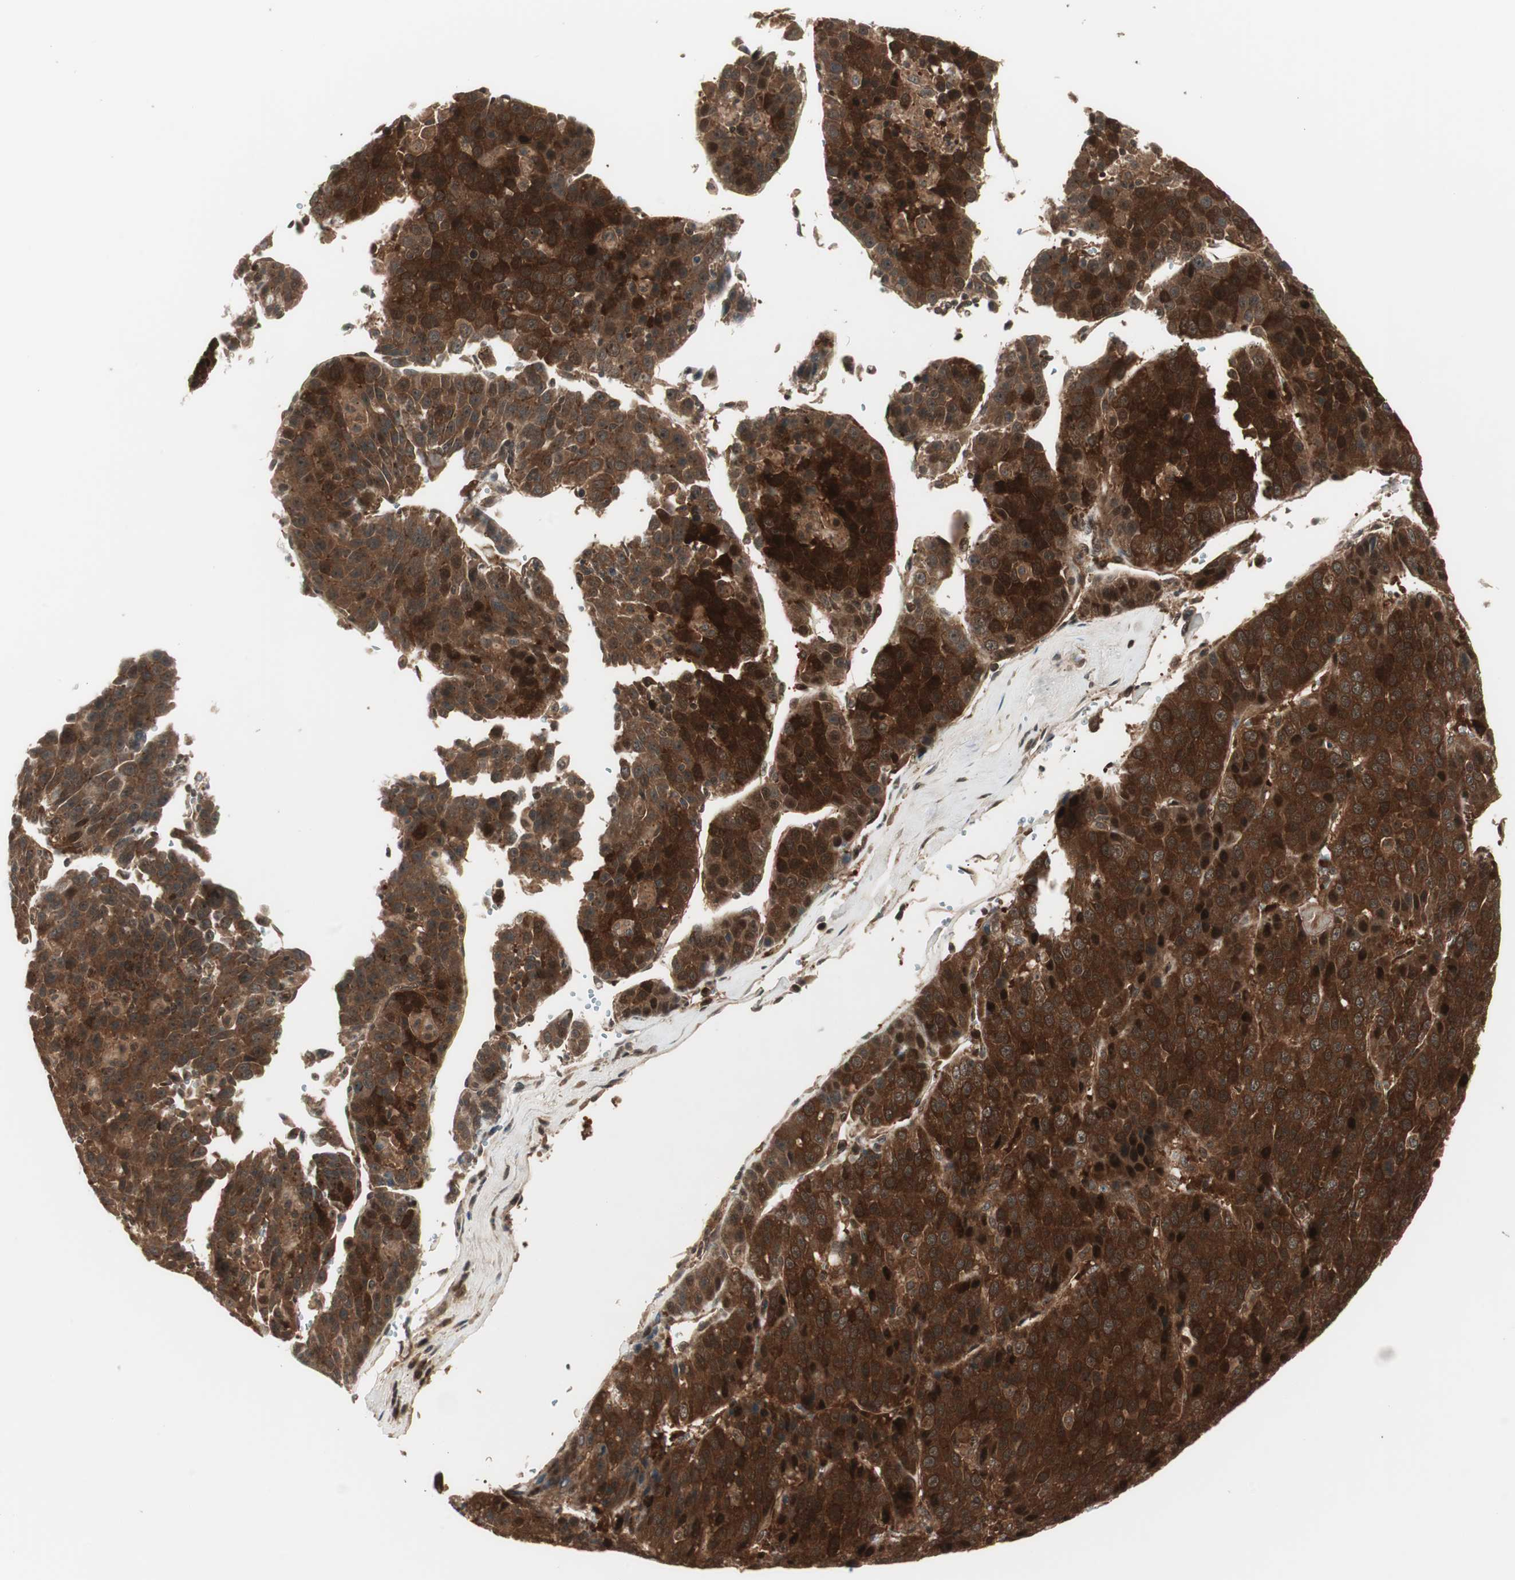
{"staining": {"intensity": "strong", "quantity": ">75%", "location": "cytoplasmic/membranous"}, "tissue": "liver cancer", "cell_type": "Tumor cells", "image_type": "cancer", "snomed": [{"axis": "morphology", "description": "Carcinoma, Hepatocellular, NOS"}, {"axis": "topography", "description": "Liver"}], "caption": "DAB (3,3'-diaminobenzidine) immunohistochemical staining of hepatocellular carcinoma (liver) reveals strong cytoplasmic/membranous protein expression in about >75% of tumor cells. (DAB (3,3'-diaminobenzidine) IHC, brown staining for protein, blue staining for nuclei).", "gene": "PRKG2", "patient": {"sex": "female", "age": 53}}